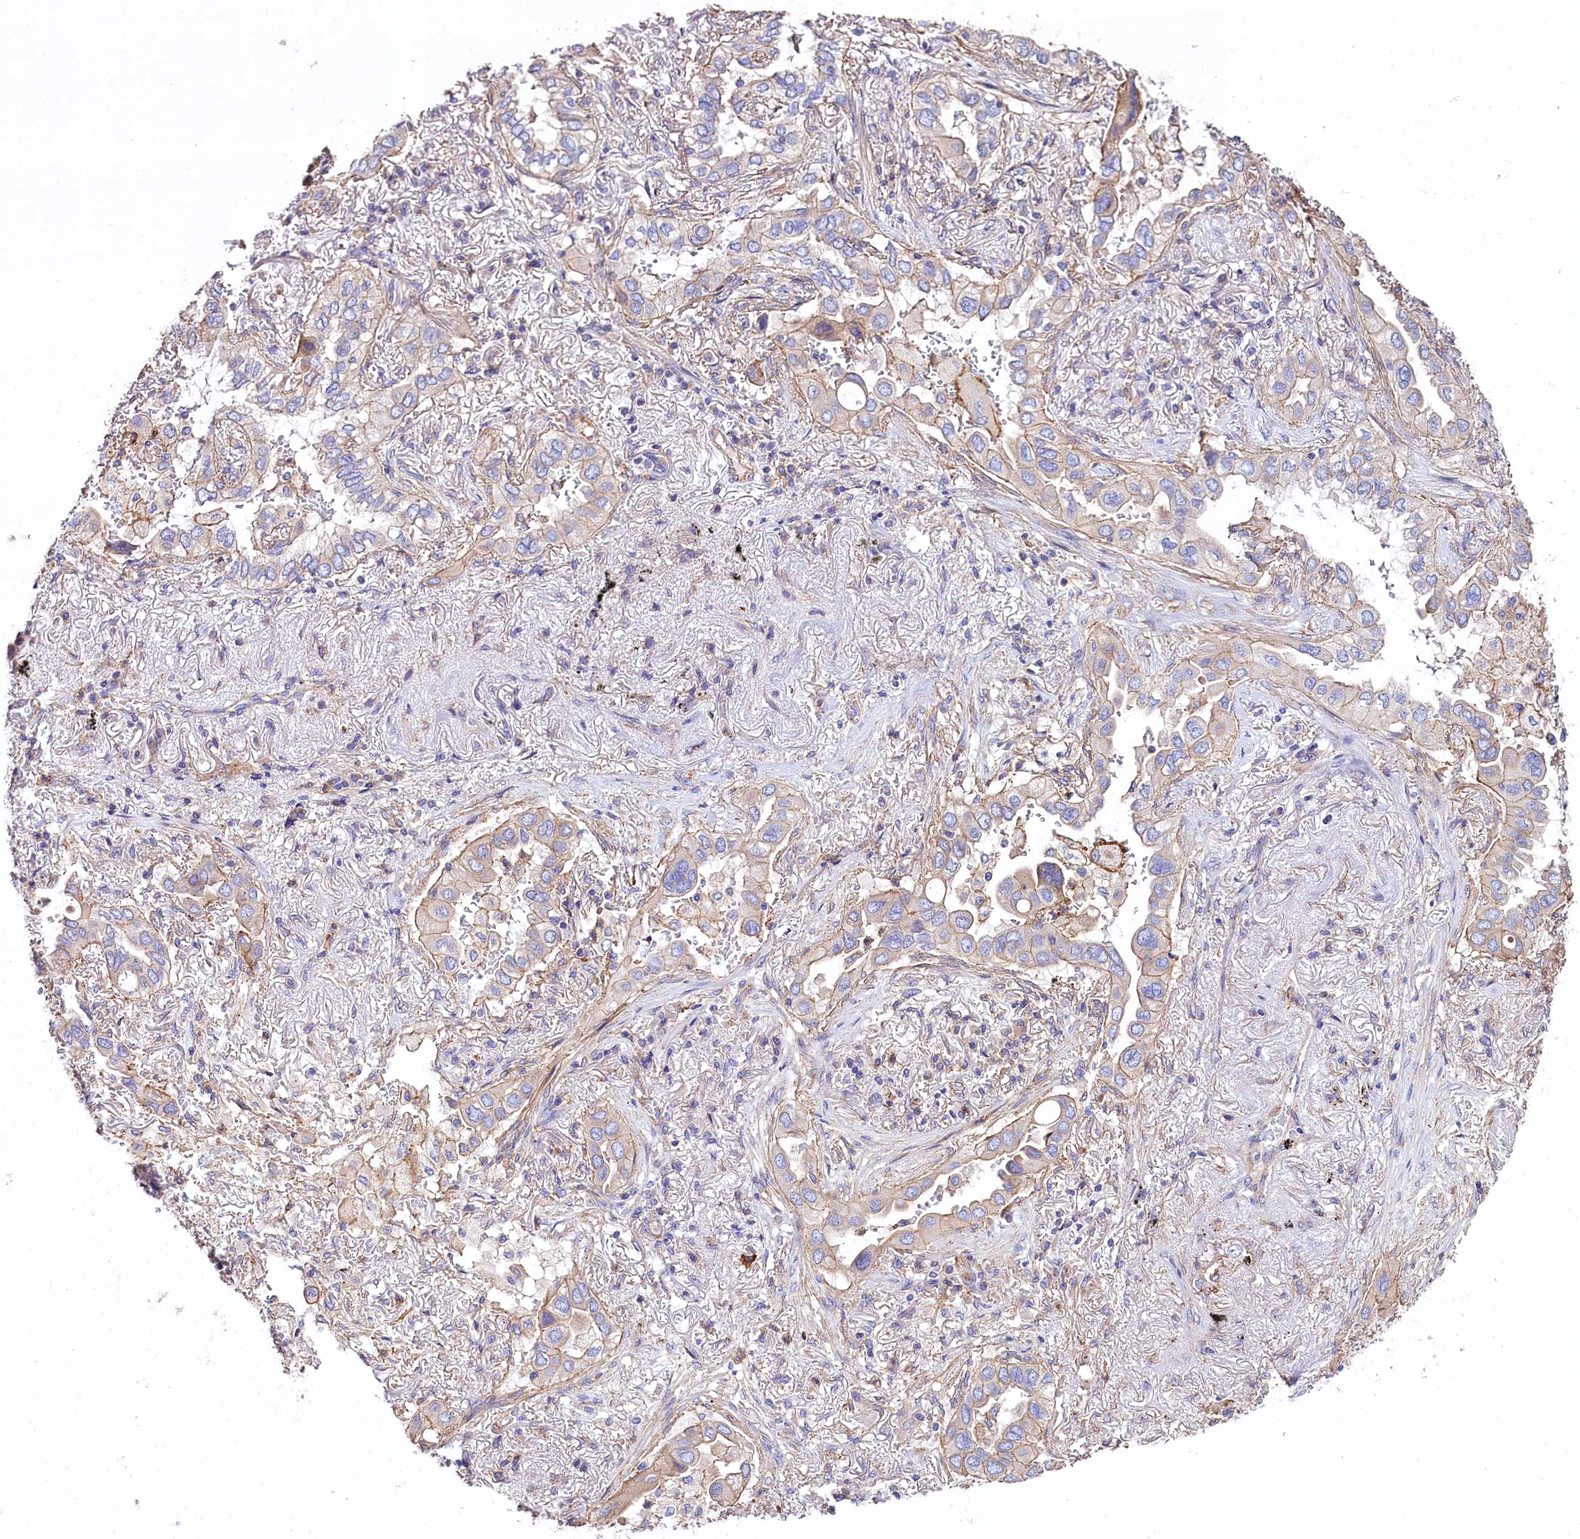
{"staining": {"intensity": "weak", "quantity": "25%-75%", "location": "cytoplasmic/membranous"}, "tissue": "lung cancer", "cell_type": "Tumor cells", "image_type": "cancer", "snomed": [{"axis": "morphology", "description": "Adenocarcinoma, NOS"}, {"axis": "topography", "description": "Lung"}], "caption": "DAB immunohistochemical staining of adenocarcinoma (lung) displays weak cytoplasmic/membranous protein expression in approximately 25%-75% of tumor cells.", "gene": "FCHSD2", "patient": {"sex": "female", "age": 76}}